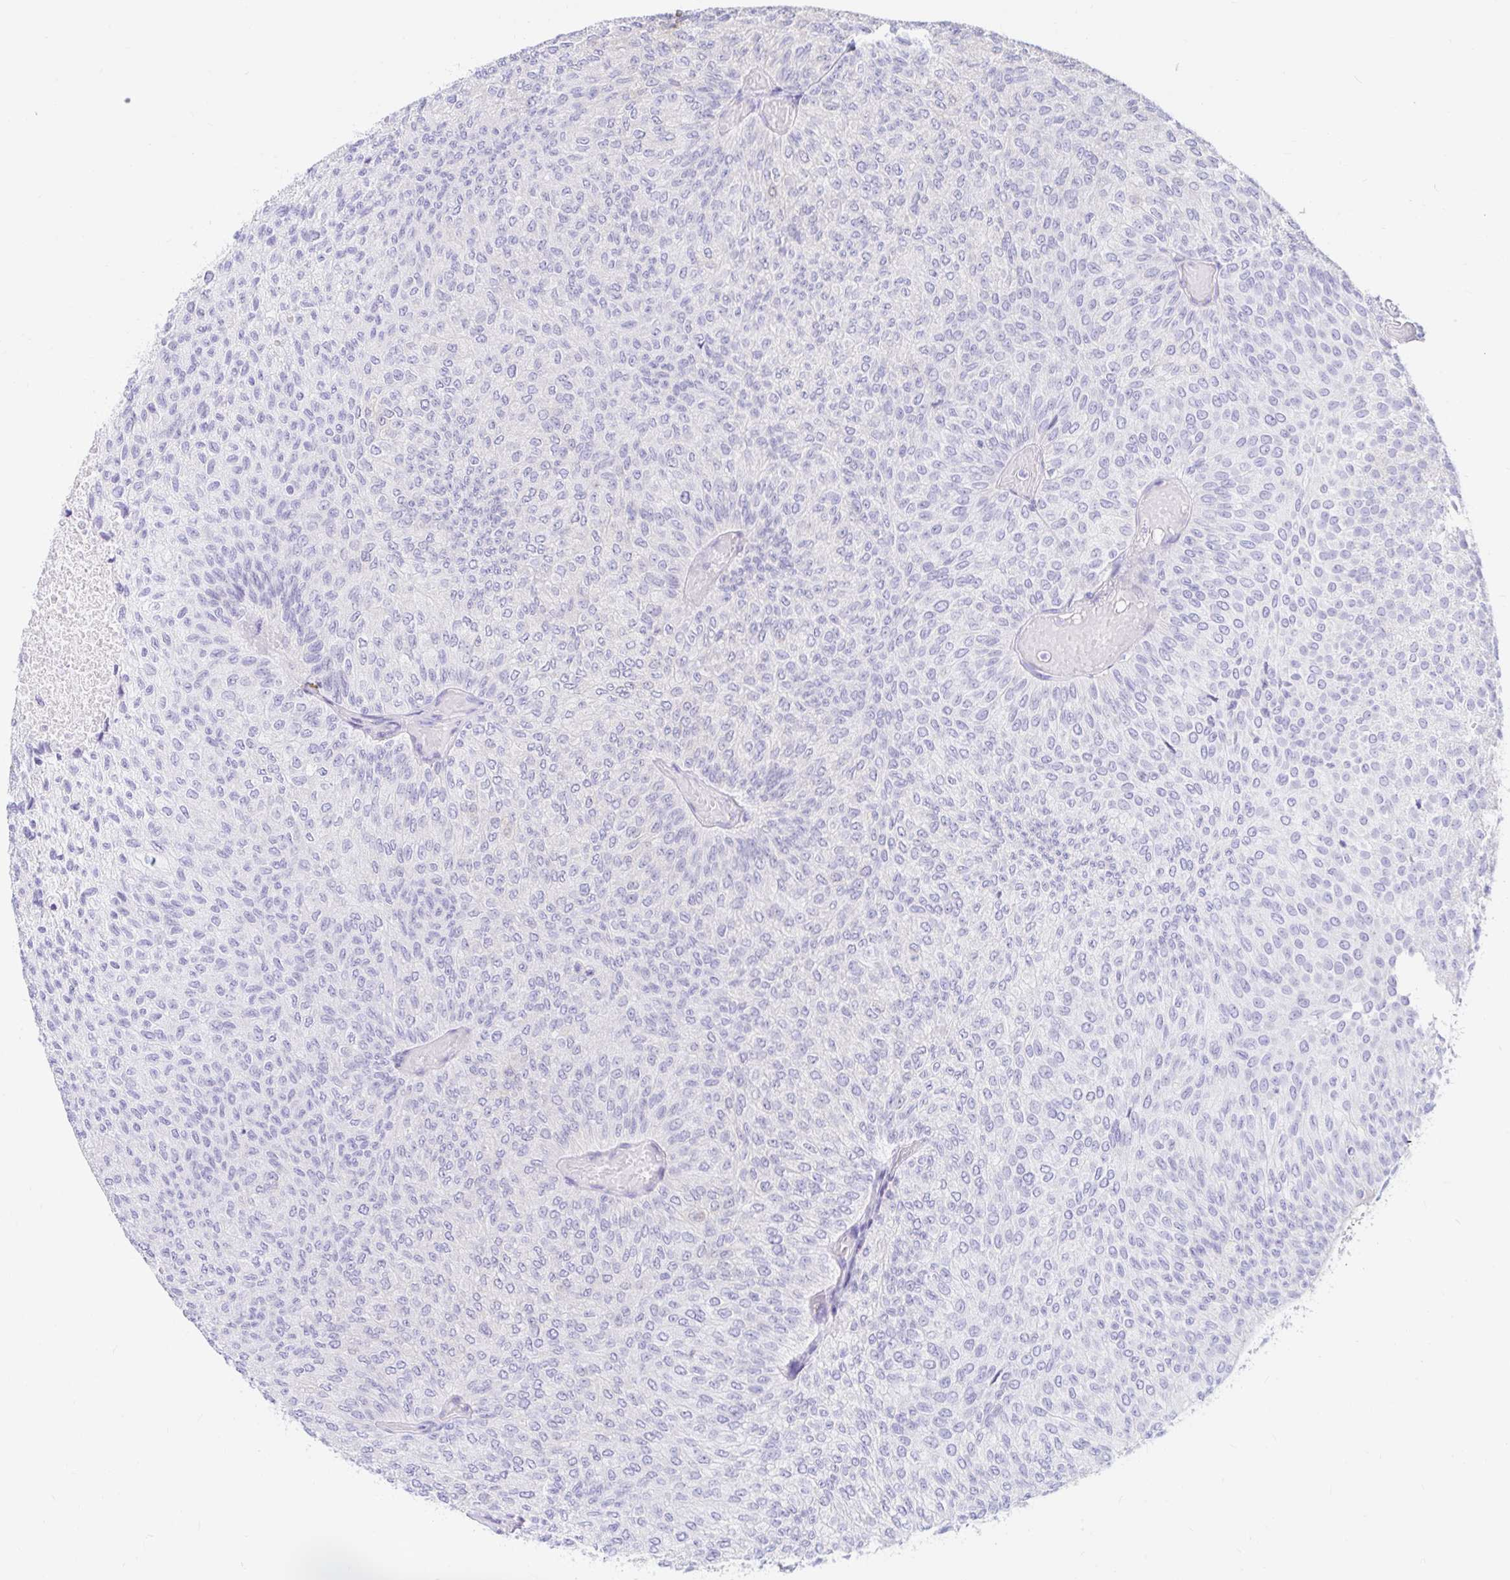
{"staining": {"intensity": "negative", "quantity": "none", "location": "none"}, "tissue": "urothelial cancer", "cell_type": "Tumor cells", "image_type": "cancer", "snomed": [{"axis": "morphology", "description": "Urothelial carcinoma, Low grade"}, {"axis": "topography", "description": "Urinary bladder"}], "caption": "High magnification brightfield microscopy of low-grade urothelial carcinoma stained with DAB (3,3'-diaminobenzidine) (brown) and counterstained with hematoxylin (blue): tumor cells show no significant positivity.", "gene": "PPP1R1B", "patient": {"sex": "male", "age": 78}}